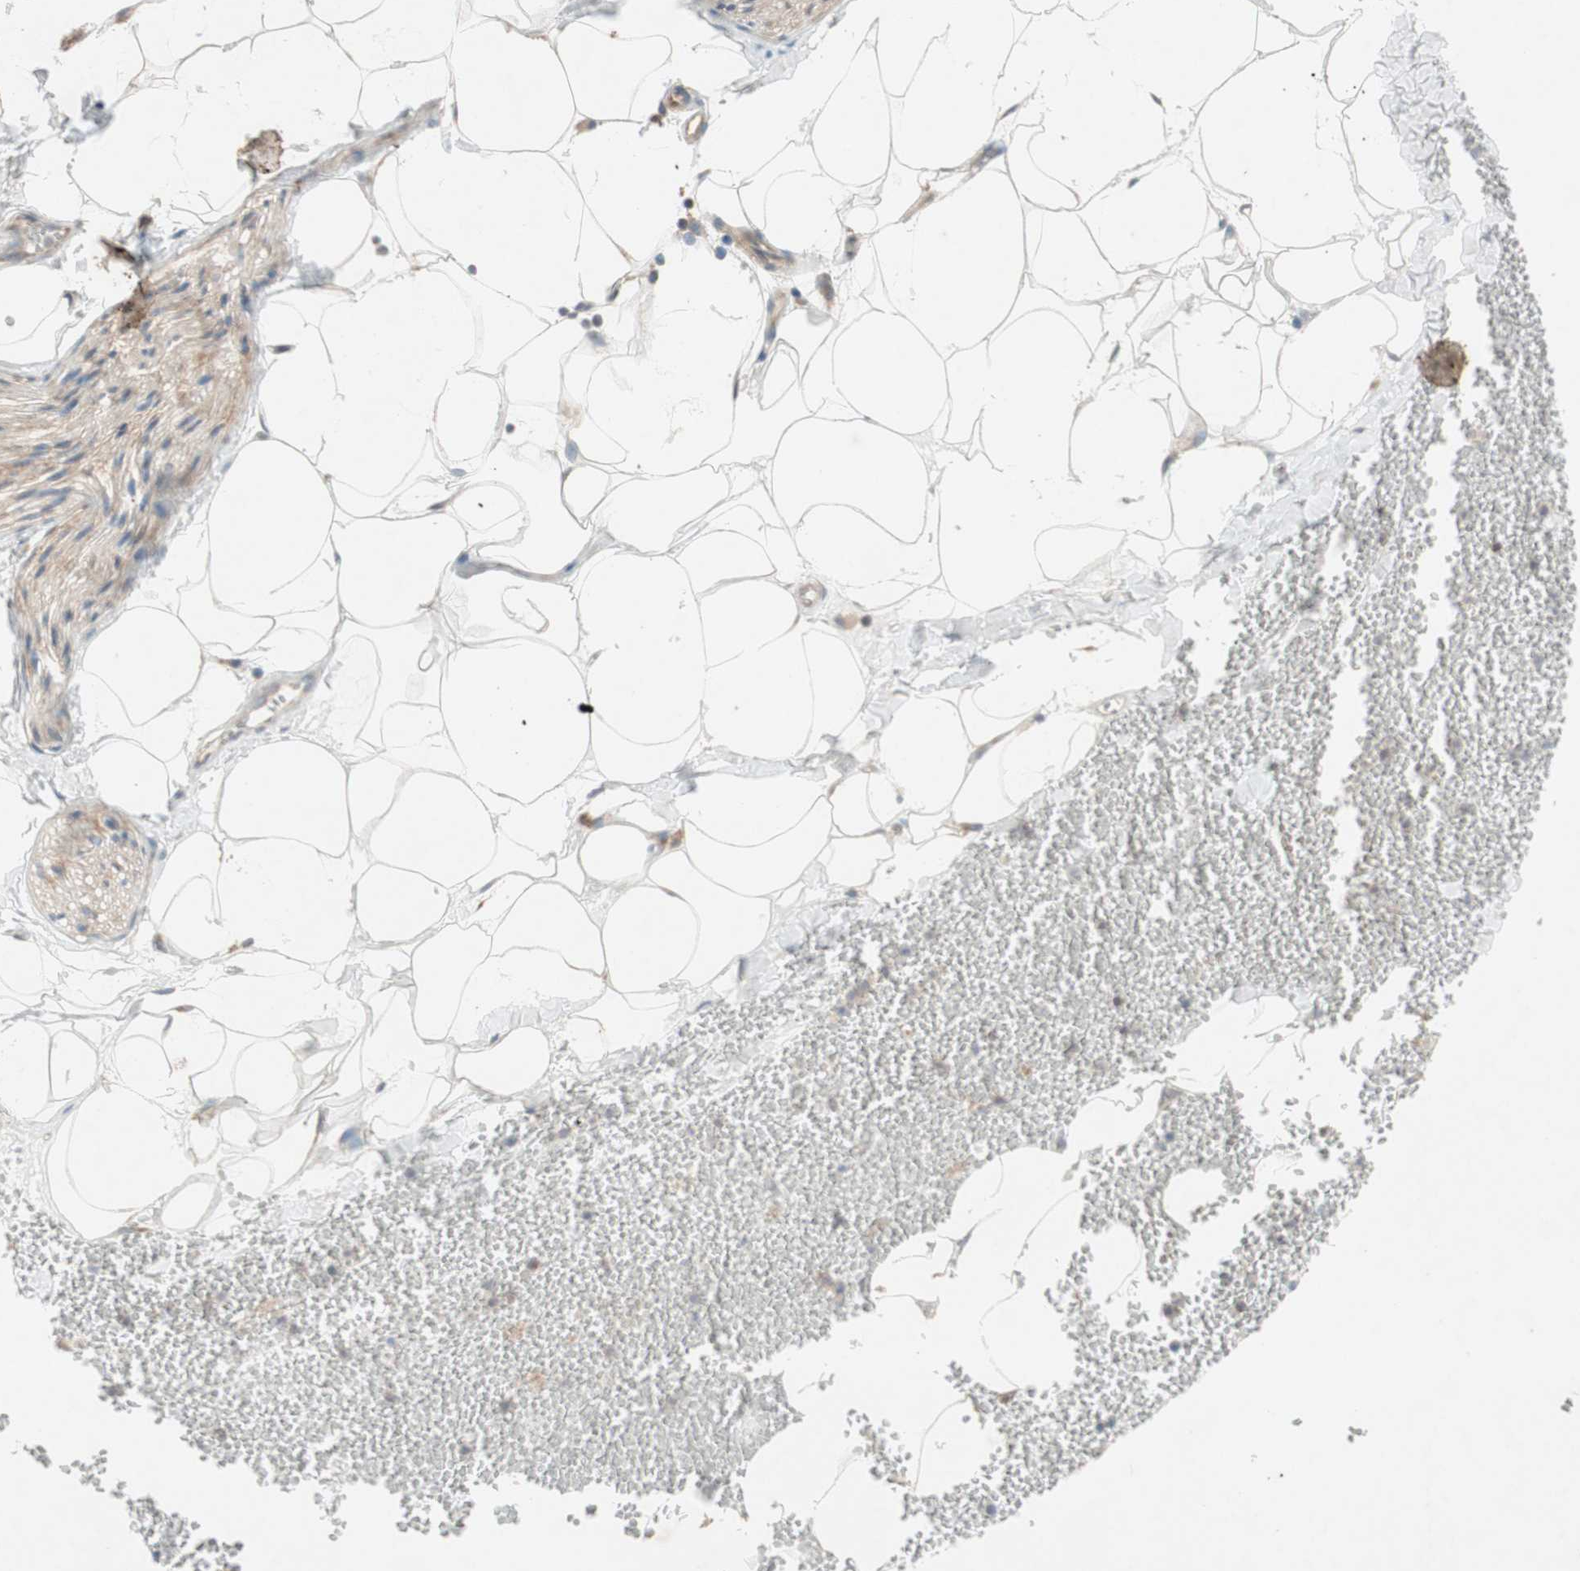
{"staining": {"intensity": "weak", "quantity": "25%-75%", "location": "cytoplasmic/membranous"}, "tissue": "adipose tissue", "cell_type": "Adipocytes", "image_type": "normal", "snomed": [{"axis": "morphology", "description": "Normal tissue, NOS"}, {"axis": "topography", "description": "Adipose tissue"}, {"axis": "topography", "description": "Peripheral nerve tissue"}], "caption": "Adipose tissue stained with a brown dye displays weak cytoplasmic/membranous positive staining in about 25%-75% of adipocytes.", "gene": "SOCS2", "patient": {"sex": "male", "age": 52}}